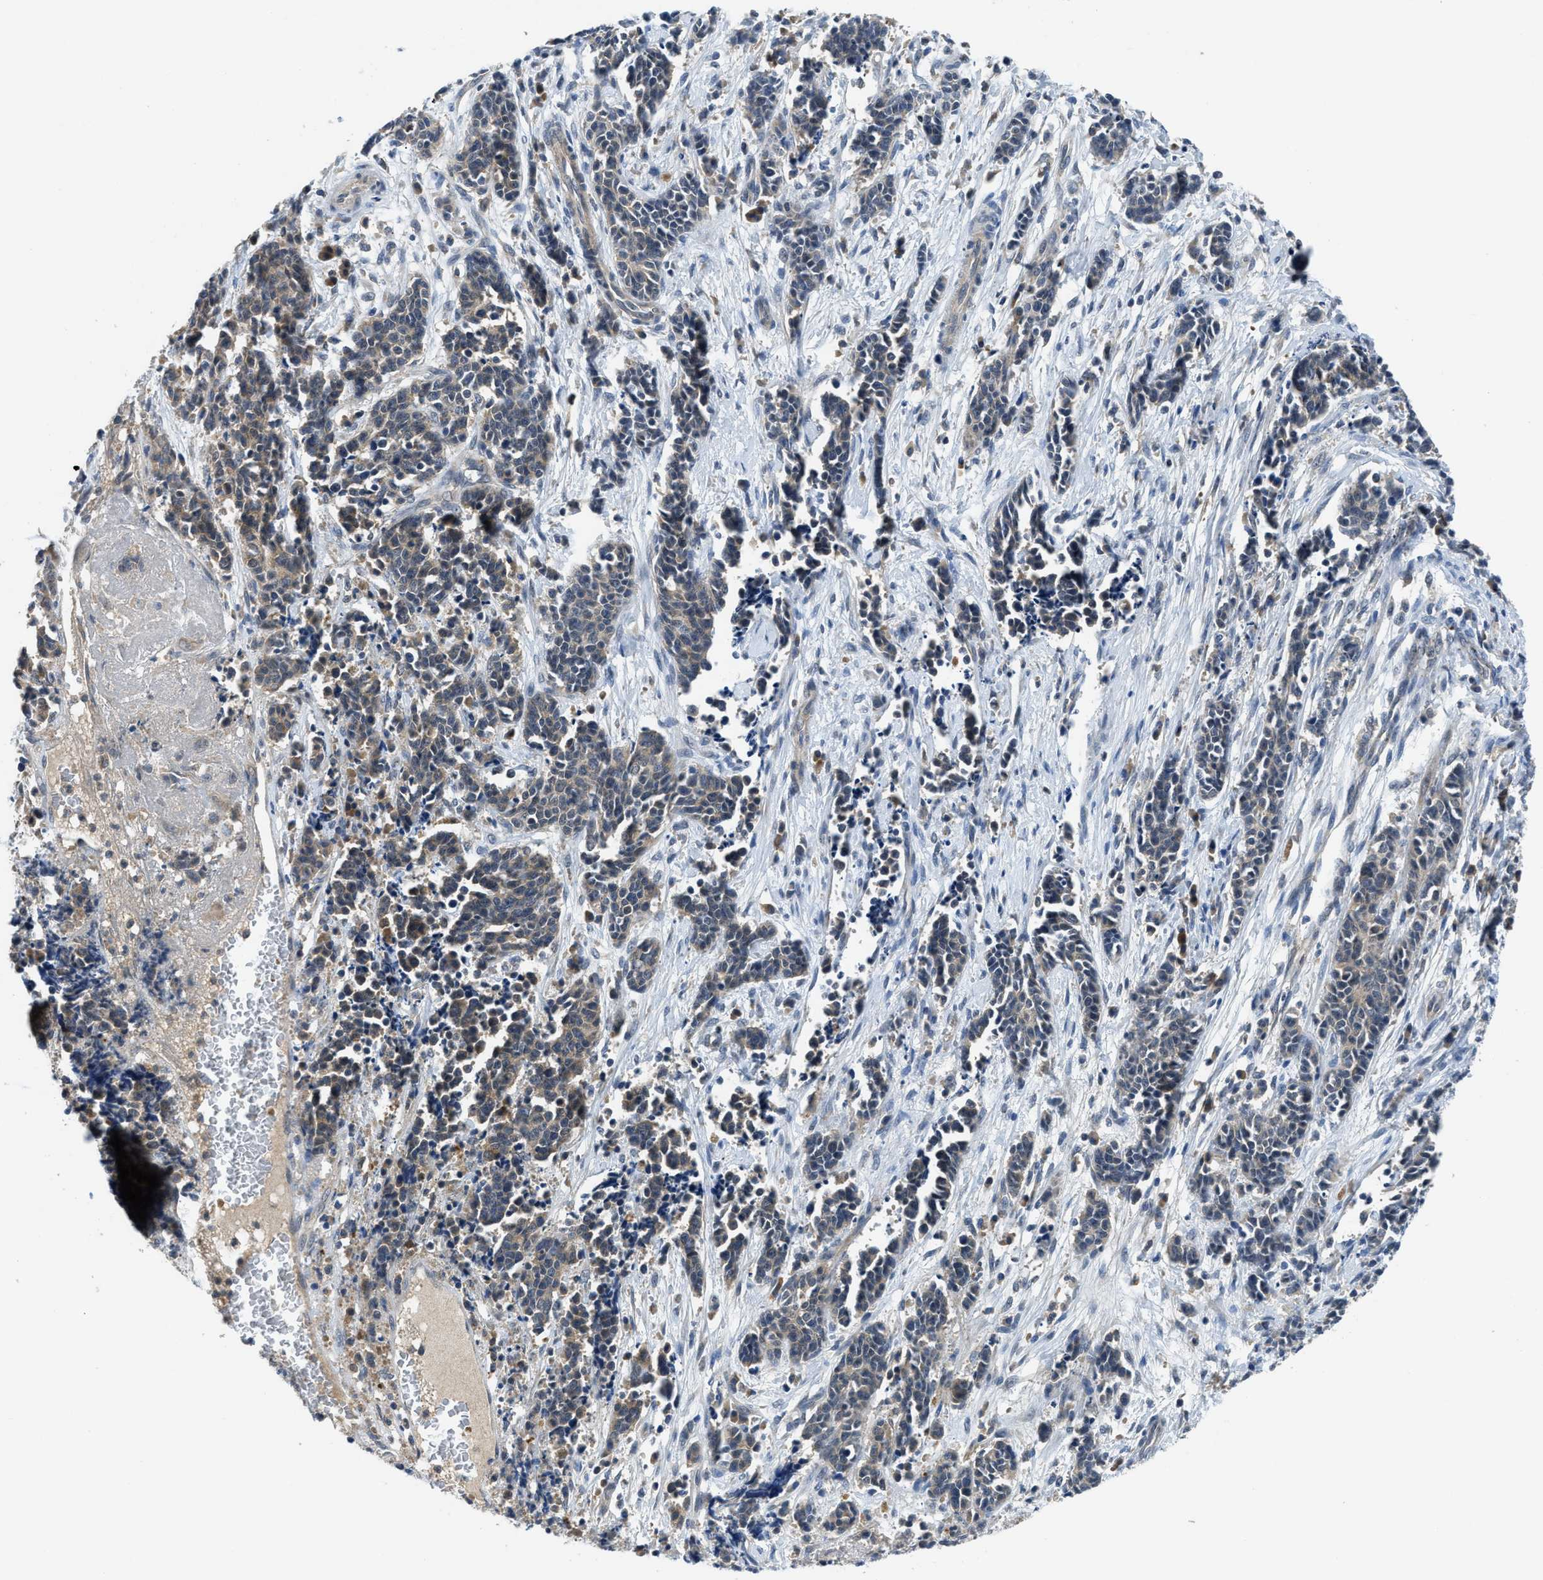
{"staining": {"intensity": "weak", "quantity": ">75%", "location": "cytoplasmic/membranous"}, "tissue": "cervical cancer", "cell_type": "Tumor cells", "image_type": "cancer", "snomed": [{"axis": "morphology", "description": "Squamous cell carcinoma, NOS"}, {"axis": "topography", "description": "Cervix"}], "caption": "Human cervical cancer stained with a protein marker shows weak staining in tumor cells.", "gene": "PDE7A", "patient": {"sex": "female", "age": 35}}